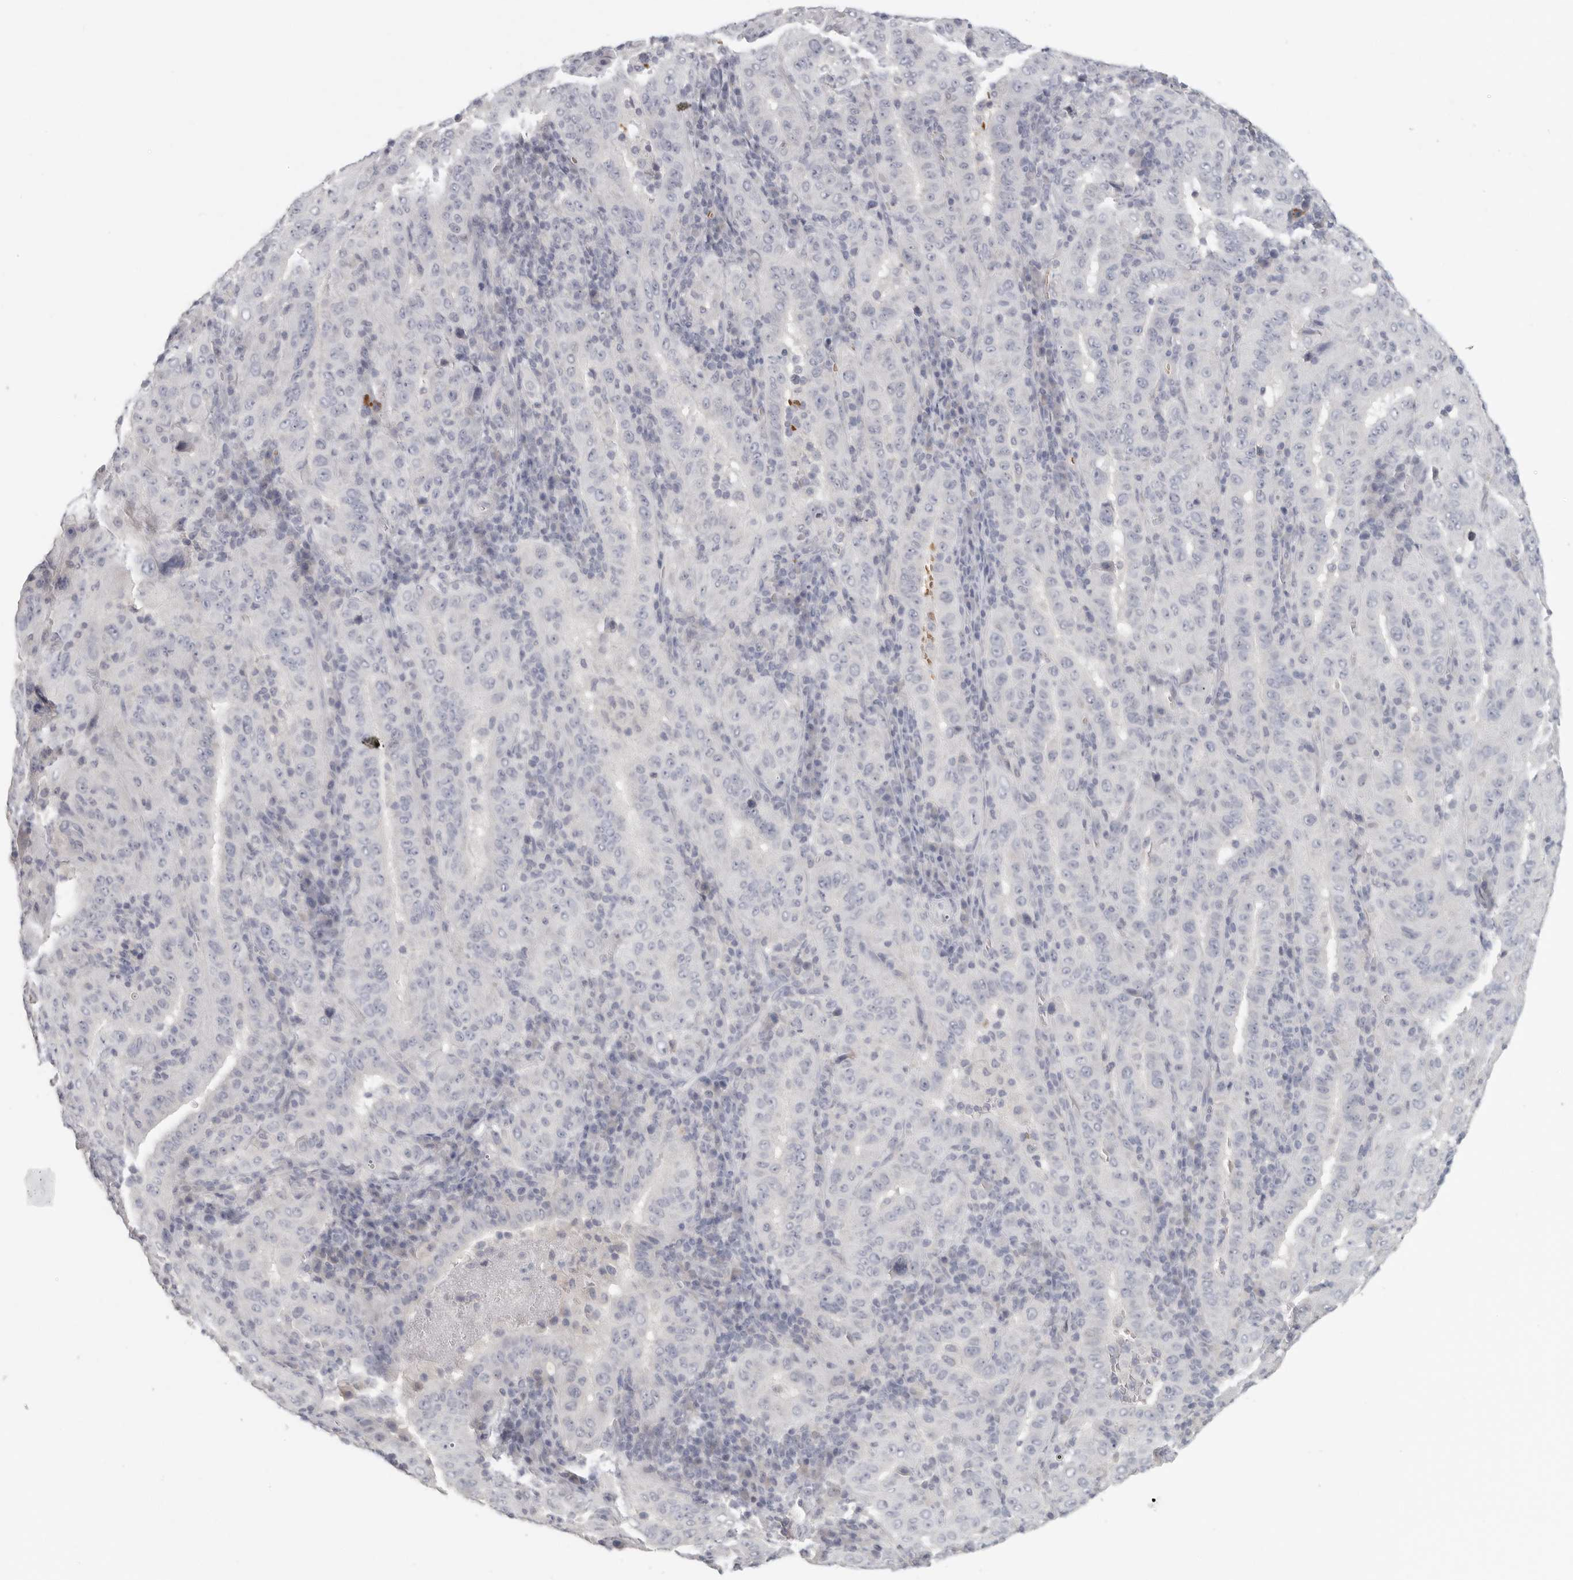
{"staining": {"intensity": "negative", "quantity": "none", "location": "none"}, "tissue": "pancreatic cancer", "cell_type": "Tumor cells", "image_type": "cancer", "snomed": [{"axis": "morphology", "description": "Adenocarcinoma, NOS"}, {"axis": "topography", "description": "Pancreas"}], "caption": "Tumor cells show no significant positivity in adenocarcinoma (pancreatic).", "gene": "DNAJC11", "patient": {"sex": "male", "age": 63}}